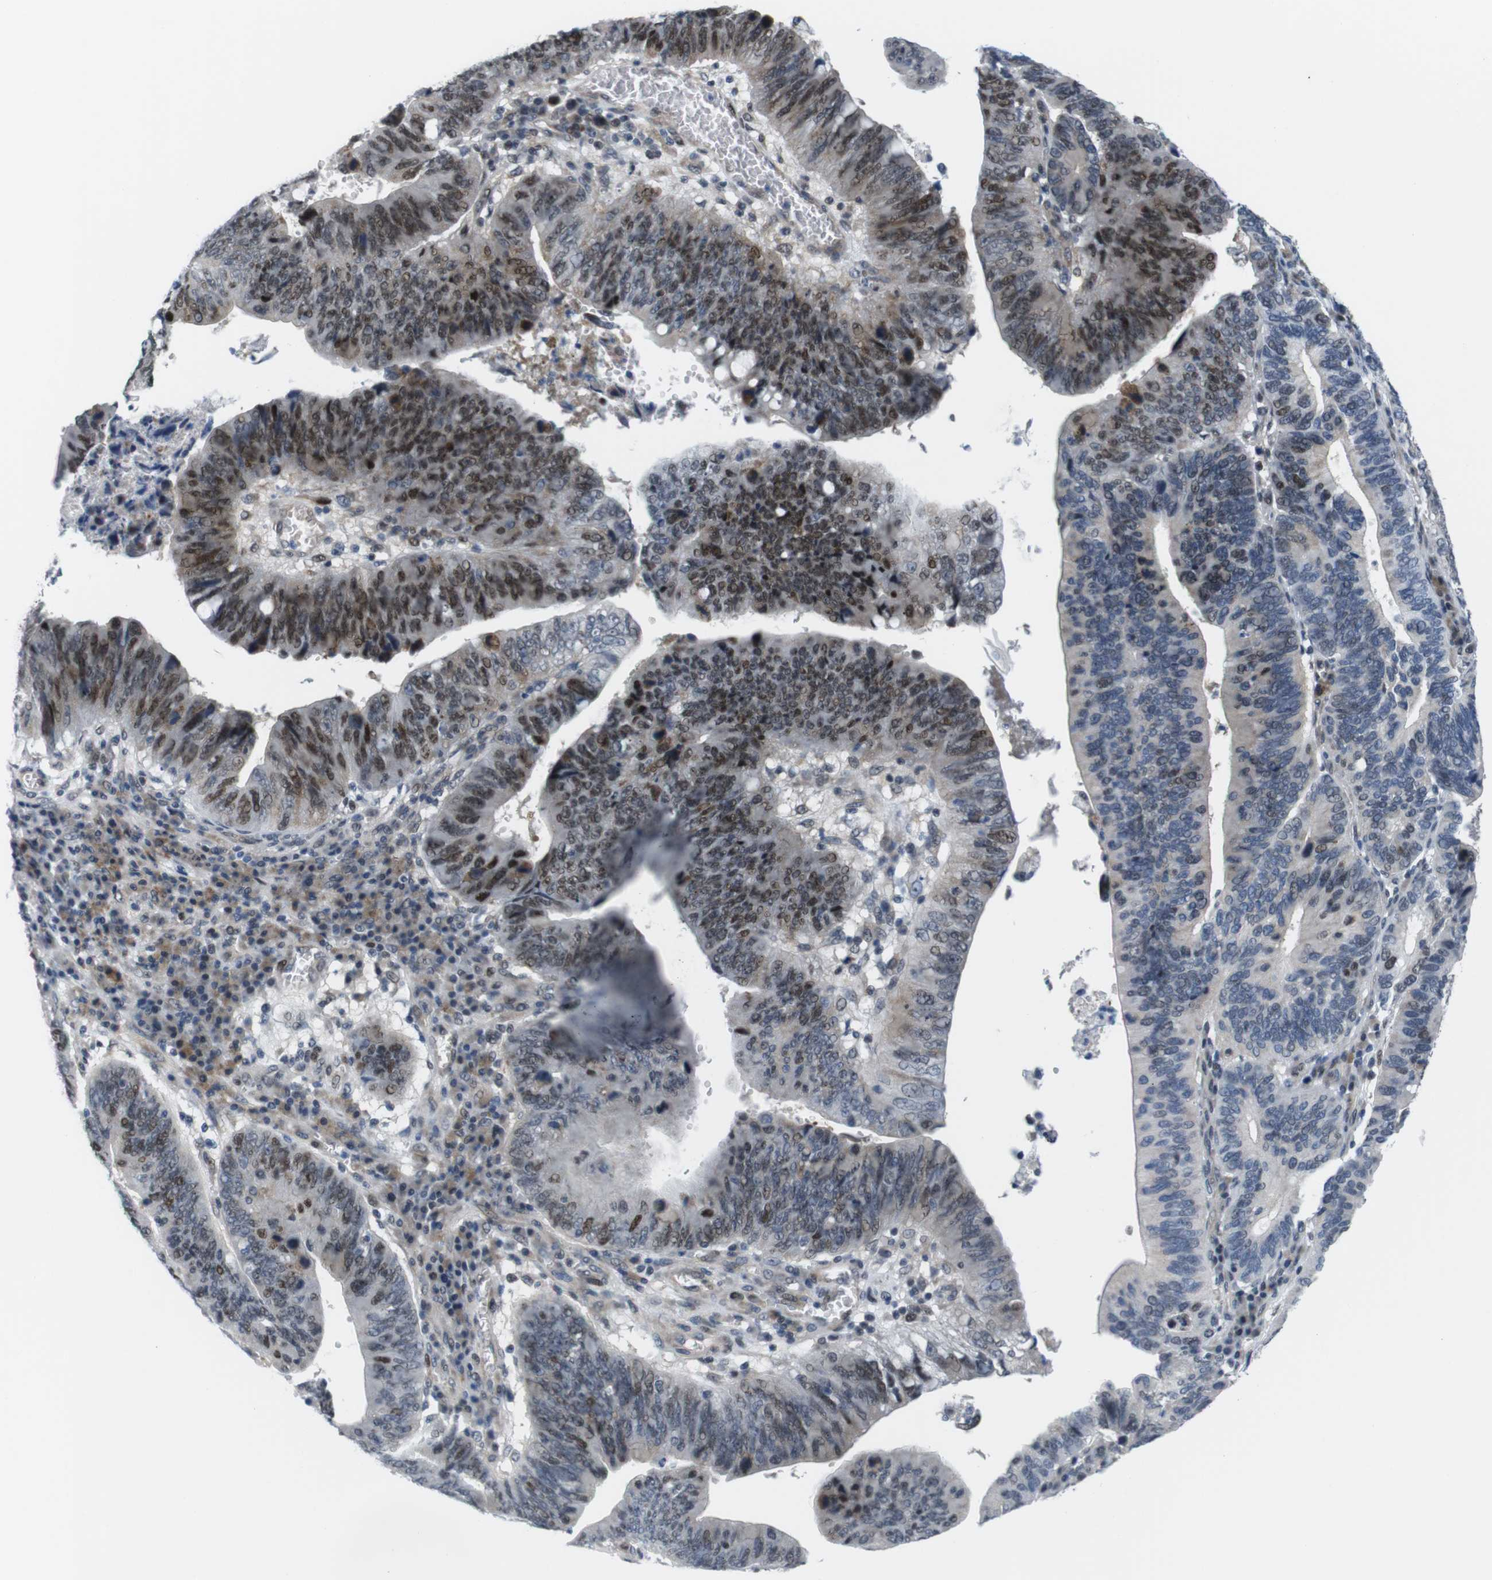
{"staining": {"intensity": "moderate", "quantity": "25%-75%", "location": "nuclear"}, "tissue": "stomach cancer", "cell_type": "Tumor cells", "image_type": "cancer", "snomed": [{"axis": "morphology", "description": "Adenocarcinoma, NOS"}, {"axis": "topography", "description": "Stomach"}], "caption": "Adenocarcinoma (stomach) stained for a protein exhibits moderate nuclear positivity in tumor cells.", "gene": "SMCO2", "patient": {"sex": "male", "age": 59}}